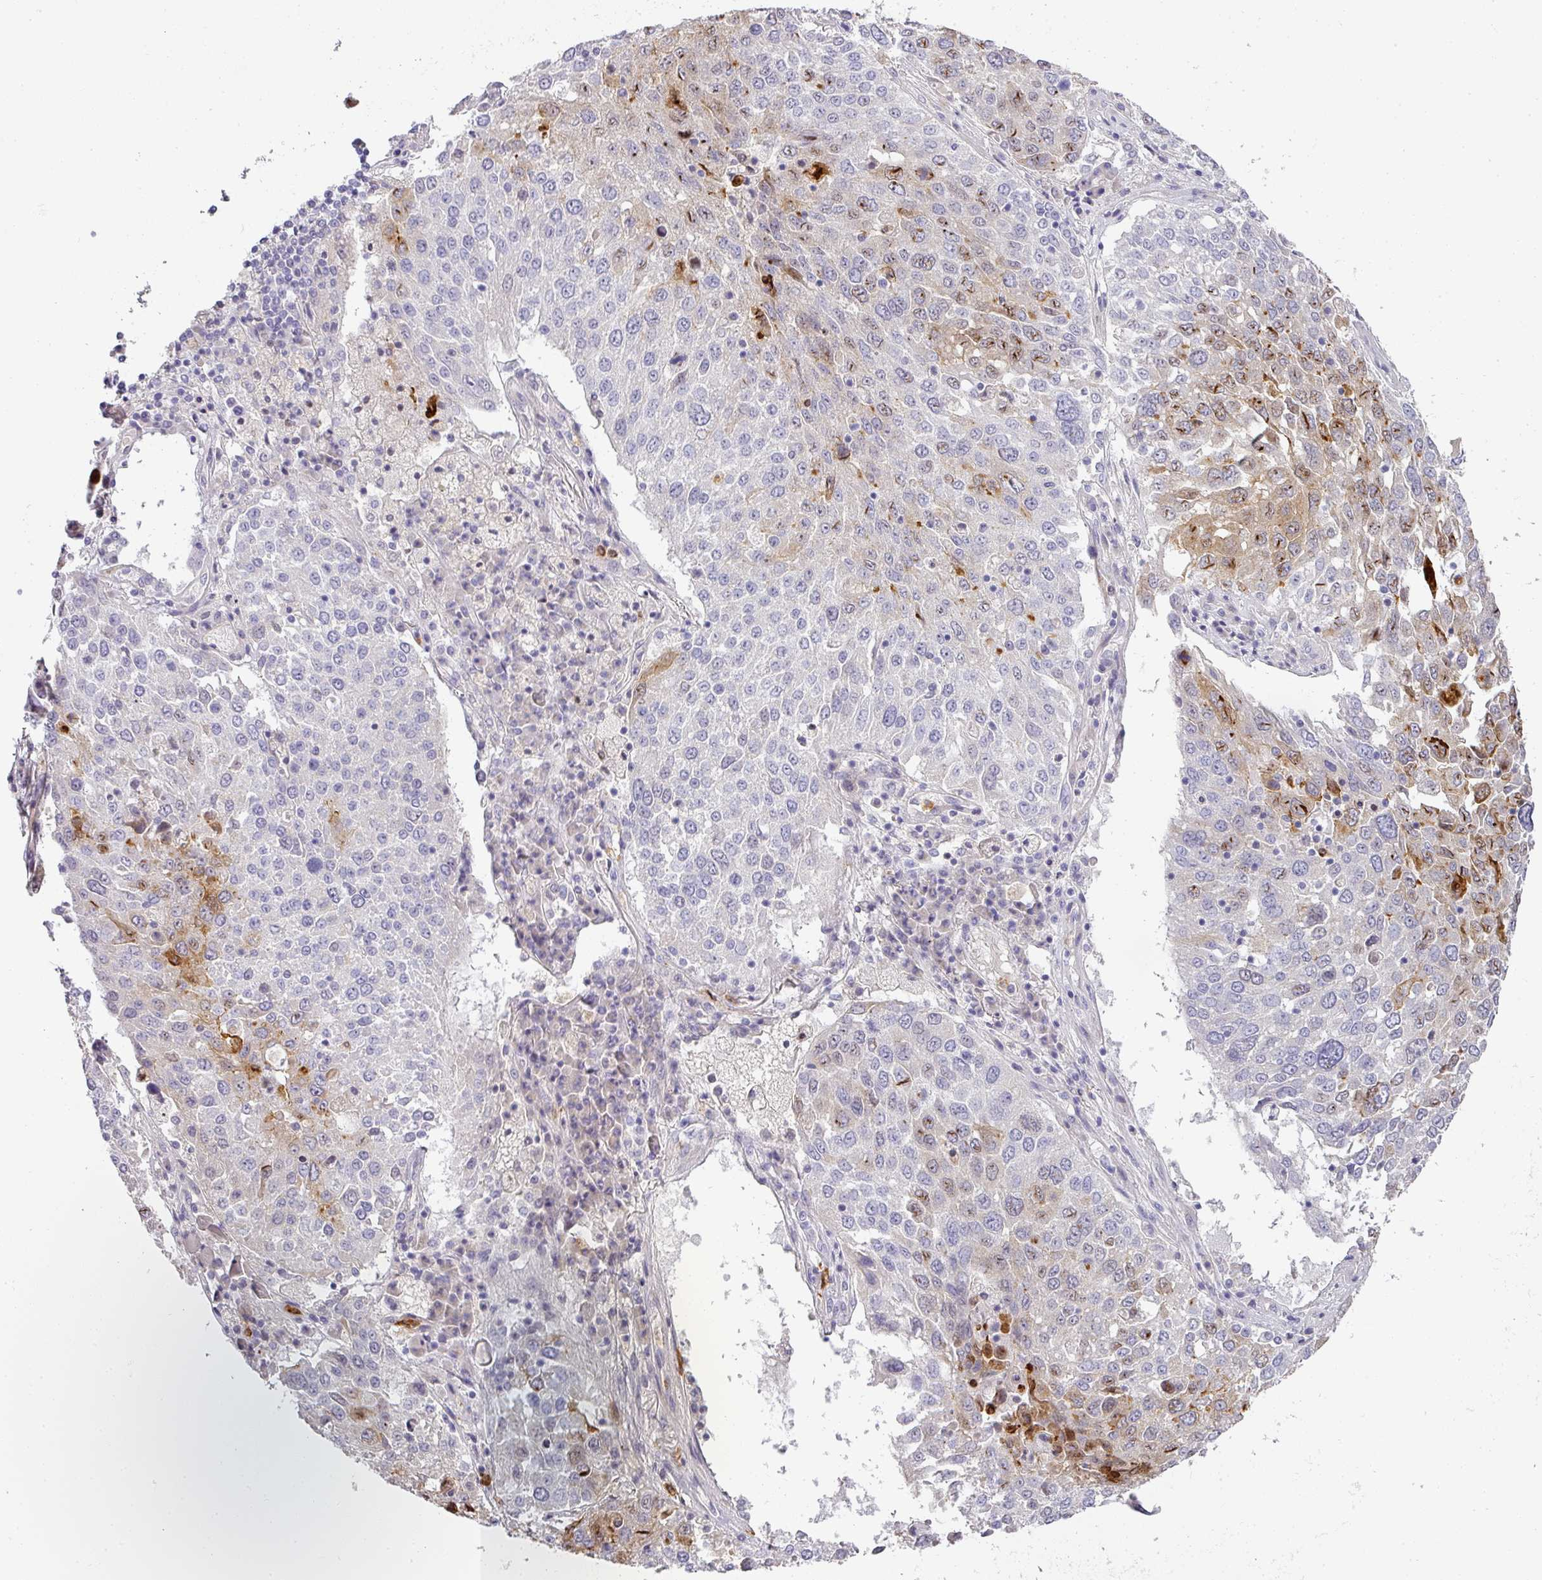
{"staining": {"intensity": "moderate", "quantity": "<25%", "location": "cytoplasmic/membranous"}, "tissue": "lung cancer", "cell_type": "Tumor cells", "image_type": "cancer", "snomed": [{"axis": "morphology", "description": "Squamous cell carcinoma, NOS"}, {"axis": "topography", "description": "Lung"}], "caption": "Lung cancer (squamous cell carcinoma) tissue exhibits moderate cytoplasmic/membranous positivity in approximately <25% of tumor cells, visualized by immunohistochemistry. (DAB (3,3'-diaminobenzidine) IHC with brightfield microscopy, high magnification).", "gene": "HHEX", "patient": {"sex": "male", "age": 65}}